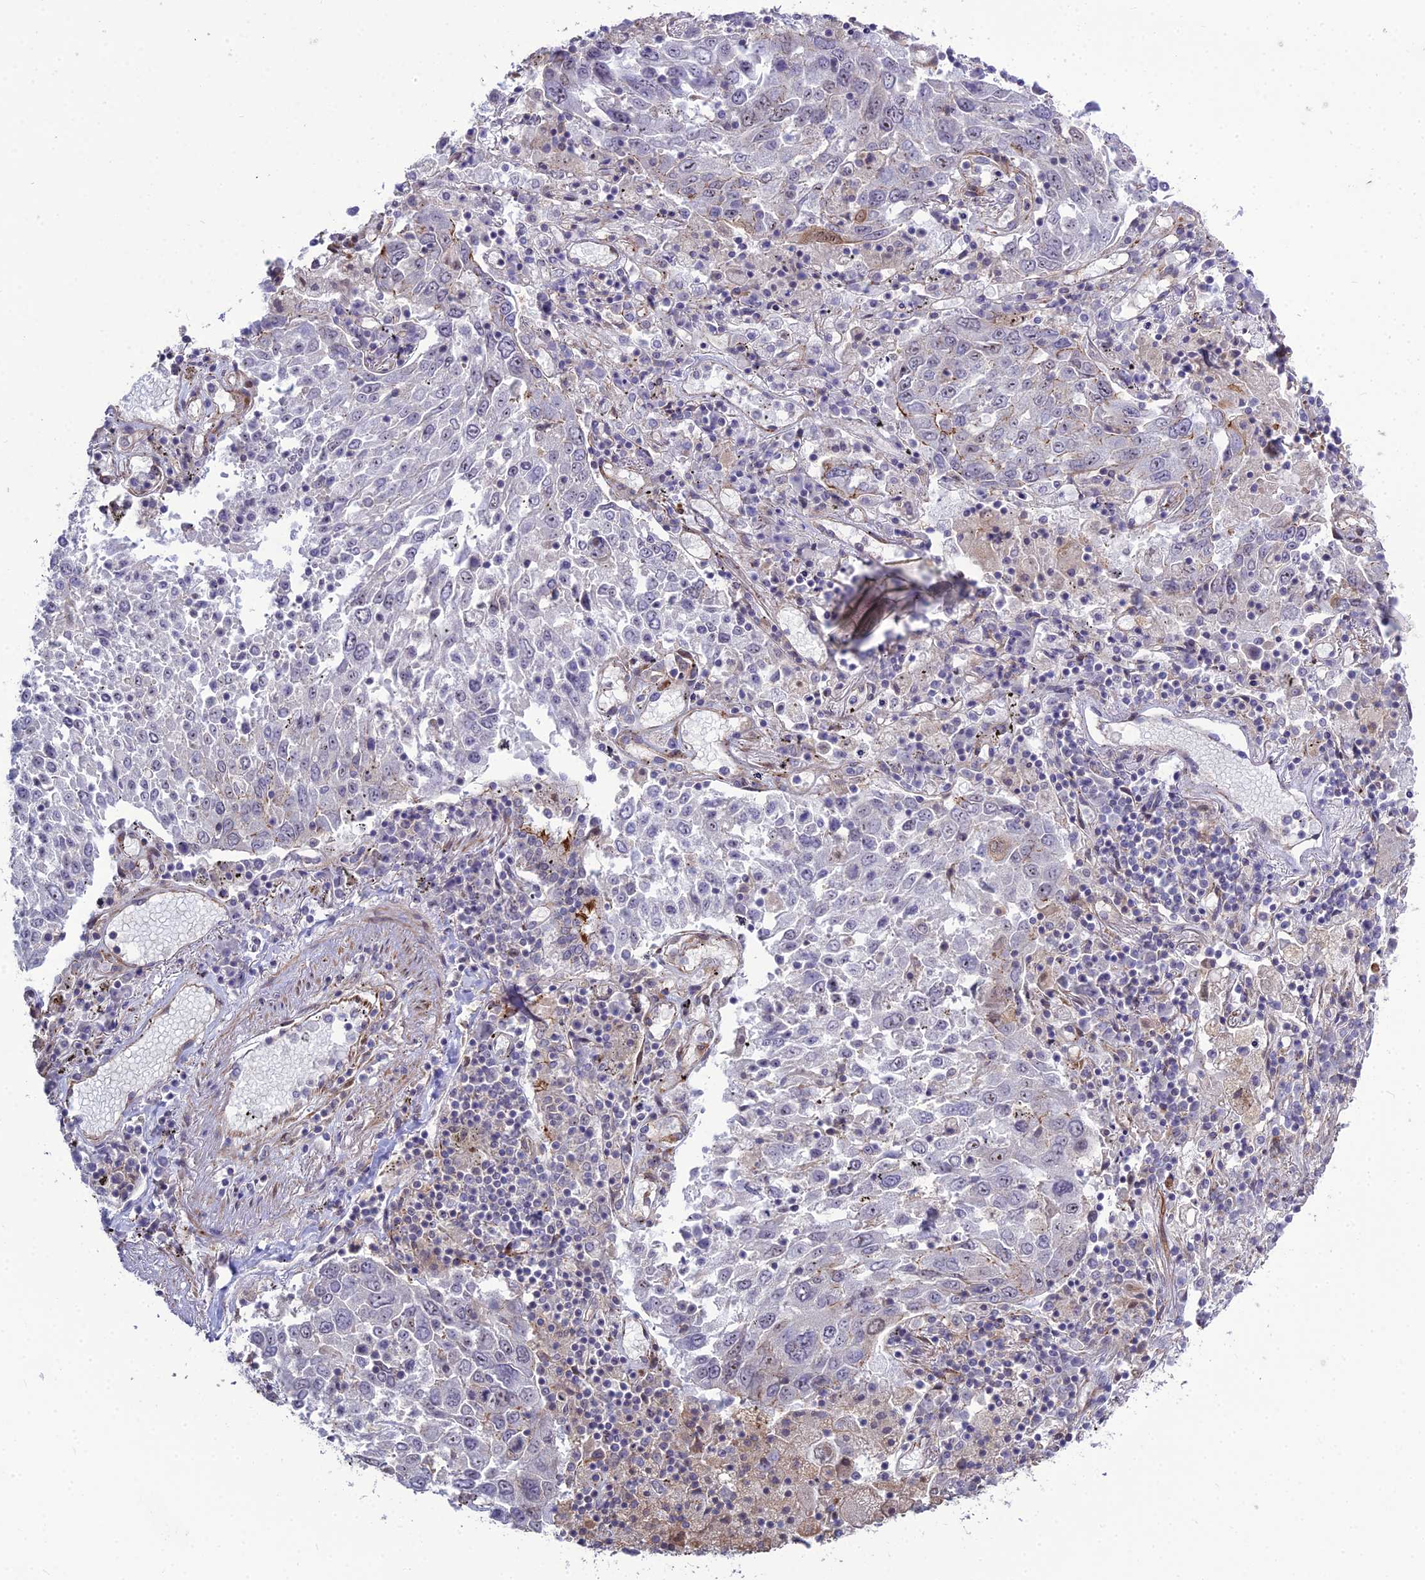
{"staining": {"intensity": "negative", "quantity": "none", "location": "none"}, "tissue": "lung cancer", "cell_type": "Tumor cells", "image_type": "cancer", "snomed": [{"axis": "morphology", "description": "Squamous cell carcinoma, NOS"}, {"axis": "topography", "description": "Lung"}], "caption": "Tumor cells are negative for brown protein staining in lung squamous cell carcinoma.", "gene": "TSPYL2", "patient": {"sex": "male", "age": 65}}